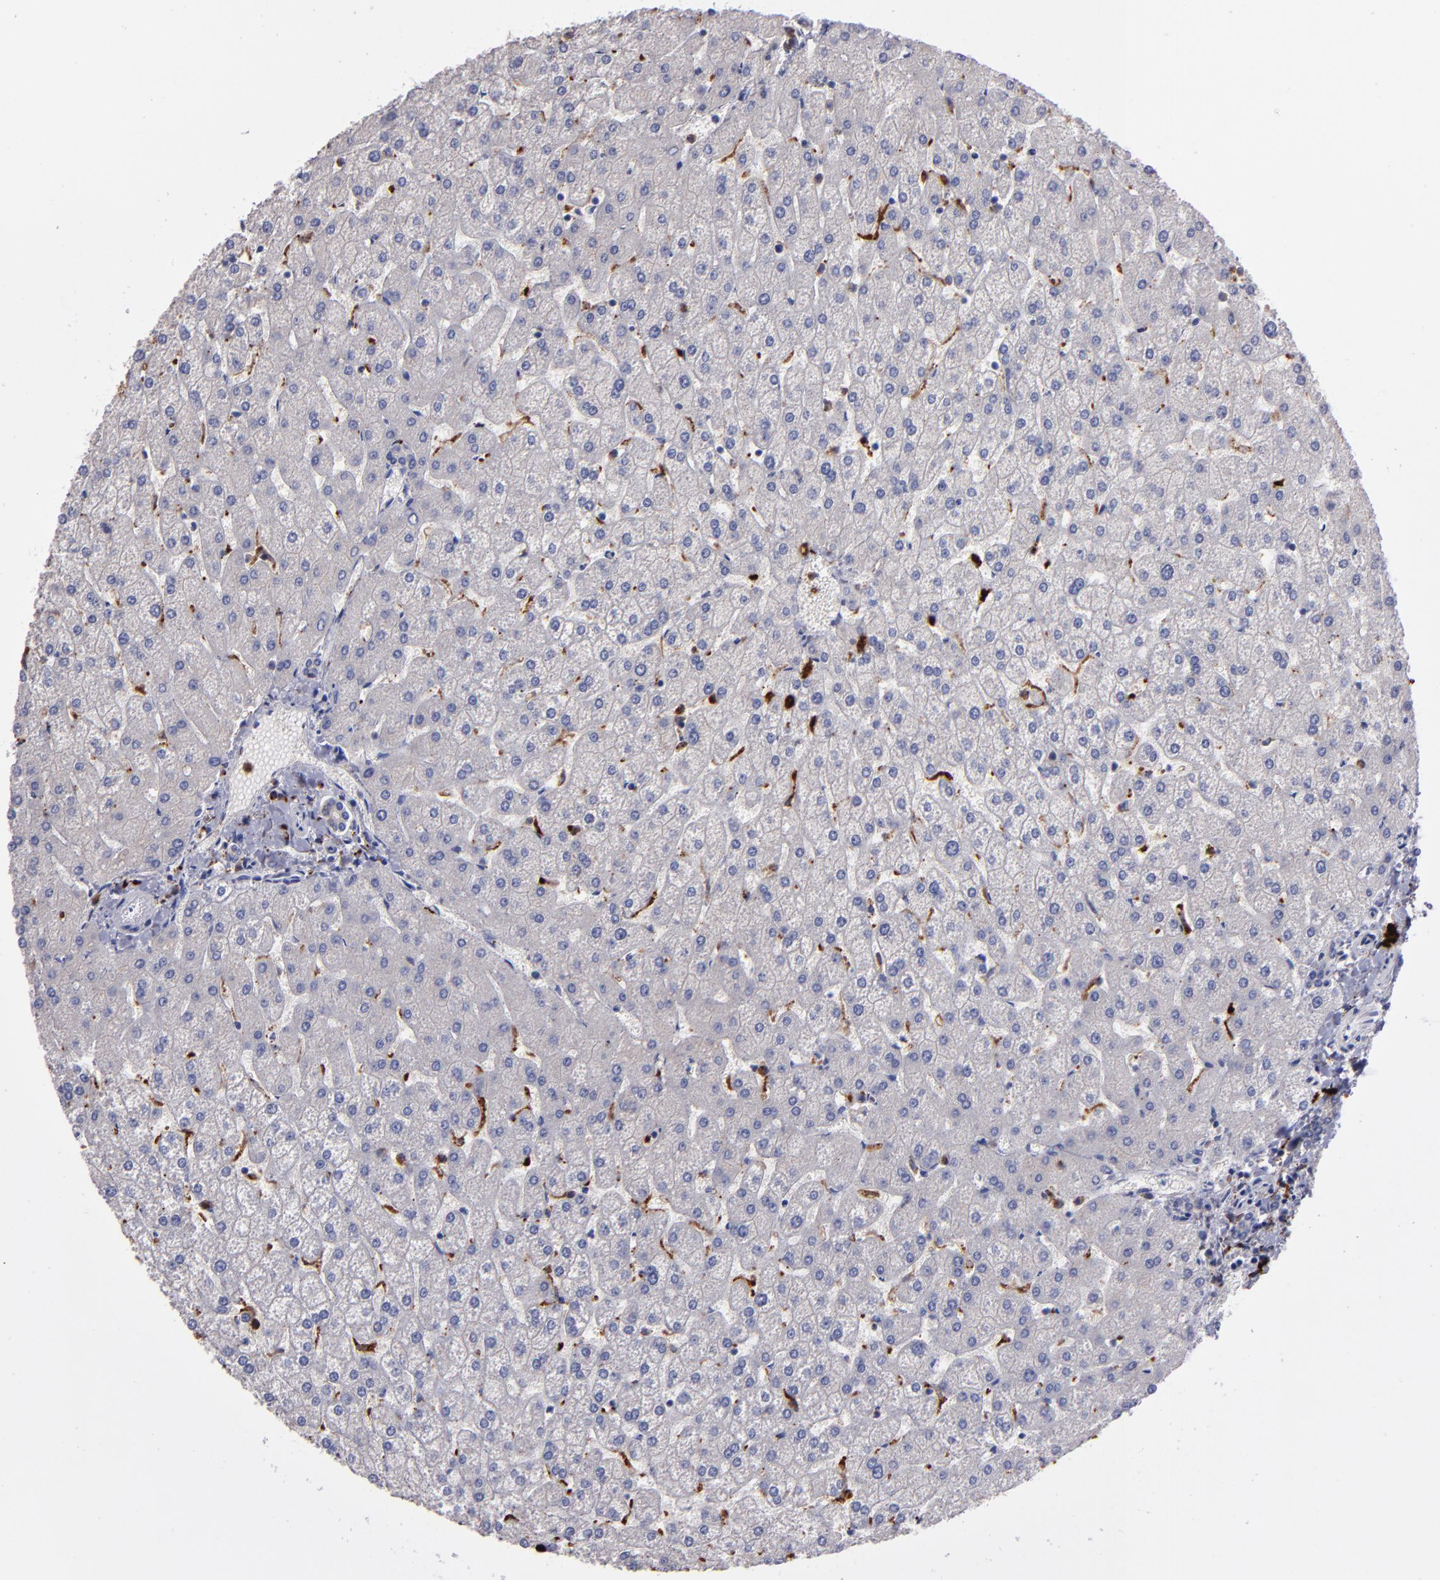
{"staining": {"intensity": "weak", "quantity": ">75%", "location": "cytoplasmic/membranous"}, "tissue": "liver", "cell_type": "Cholangiocytes", "image_type": "normal", "snomed": [{"axis": "morphology", "description": "Normal tissue, NOS"}, {"axis": "topography", "description": "Liver"}], "caption": "IHC photomicrograph of normal liver stained for a protein (brown), which exhibits low levels of weak cytoplasmic/membranous expression in about >75% of cholangiocytes.", "gene": "CTSS", "patient": {"sex": "female", "age": 32}}